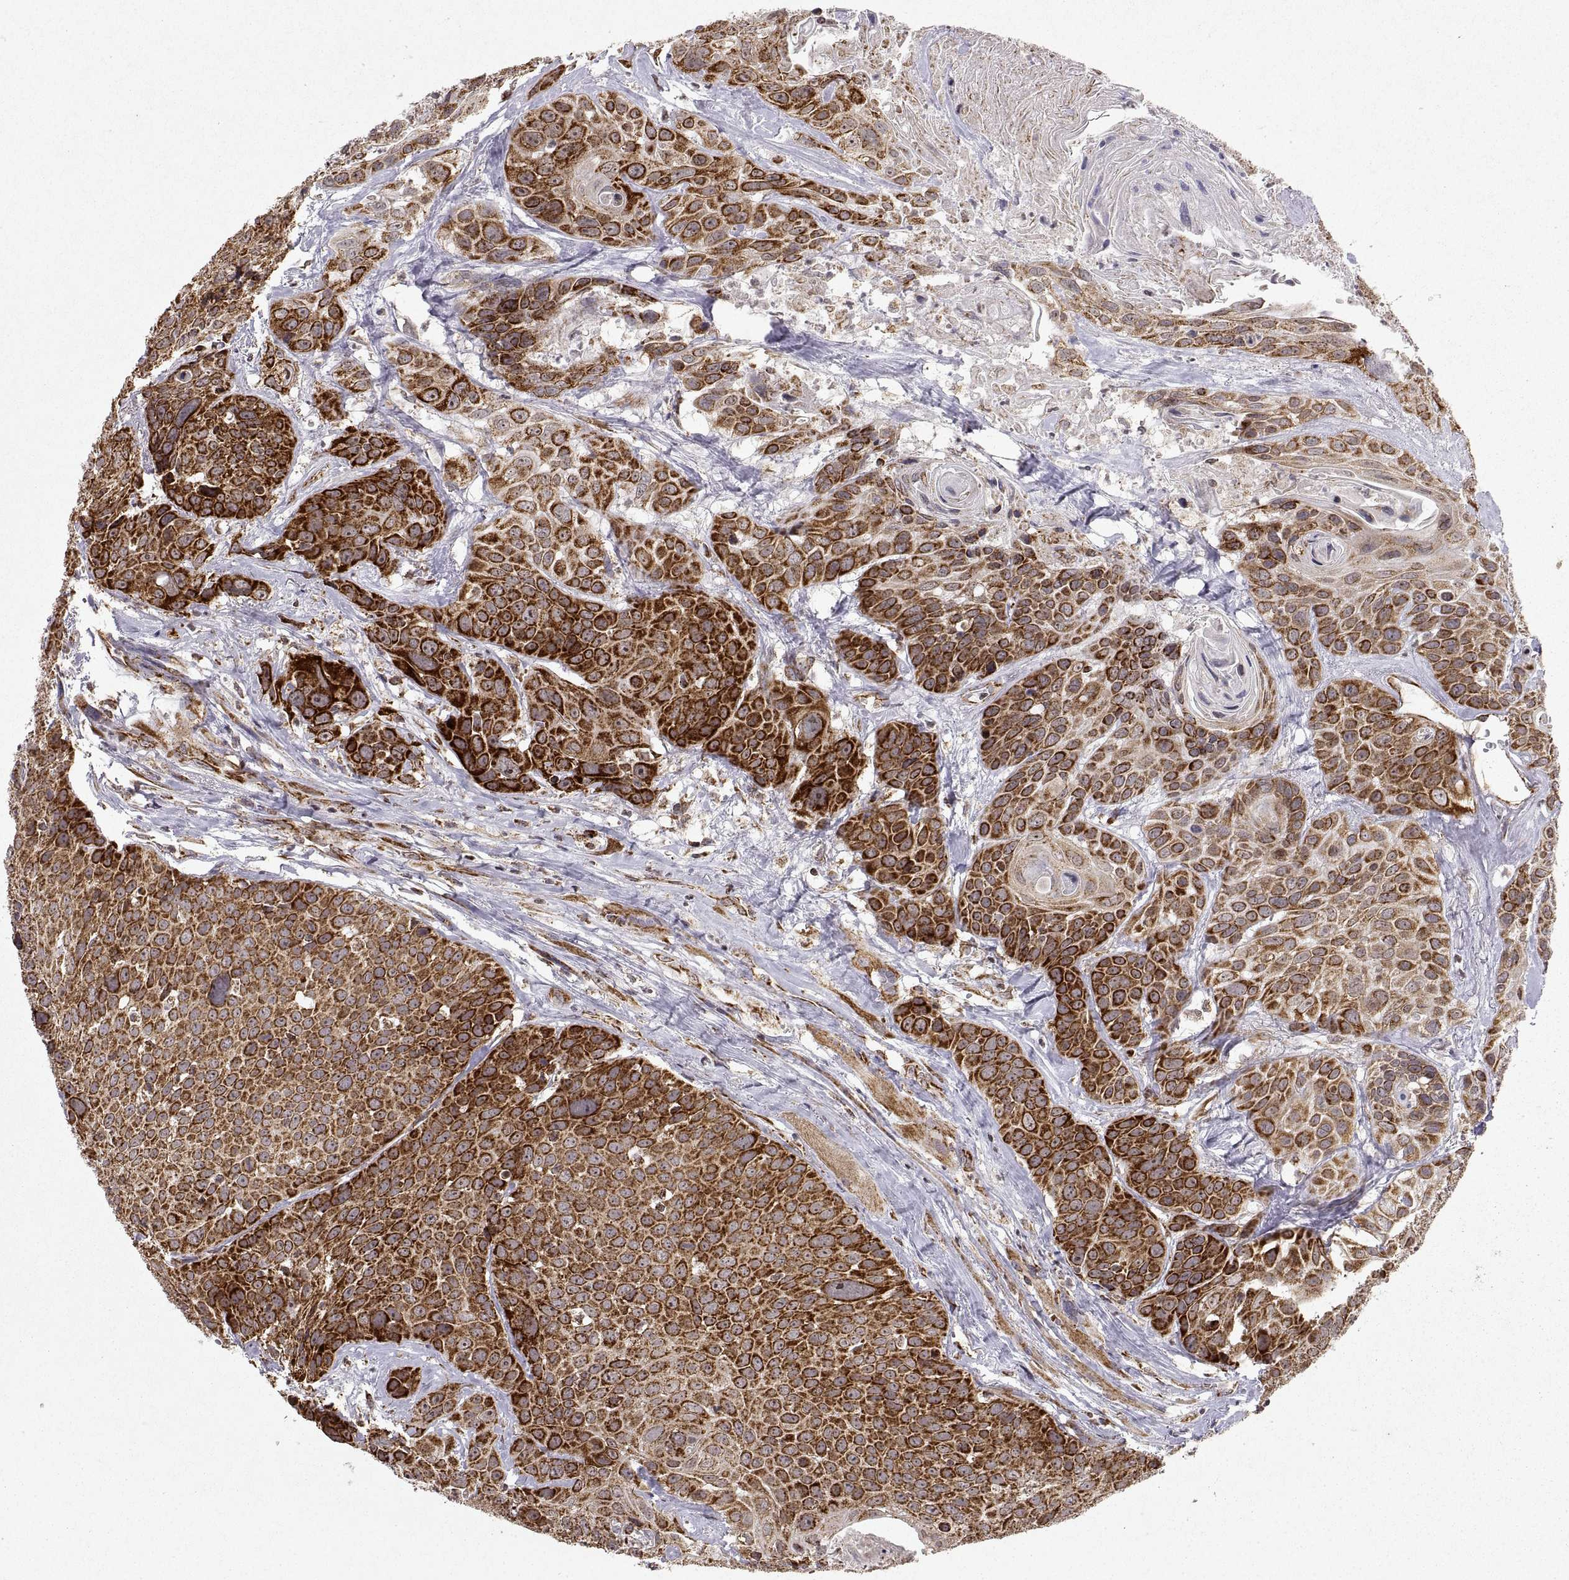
{"staining": {"intensity": "strong", "quantity": "25%-75%", "location": "cytoplasmic/membranous"}, "tissue": "head and neck cancer", "cell_type": "Tumor cells", "image_type": "cancer", "snomed": [{"axis": "morphology", "description": "Squamous cell carcinoma, NOS"}, {"axis": "topography", "description": "Oral tissue"}, {"axis": "topography", "description": "Head-Neck"}], "caption": "Head and neck squamous cell carcinoma stained for a protein (brown) displays strong cytoplasmic/membranous positive staining in about 25%-75% of tumor cells.", "gene": "MANBAL", "patient": {"sex": "male", "age": 56}}